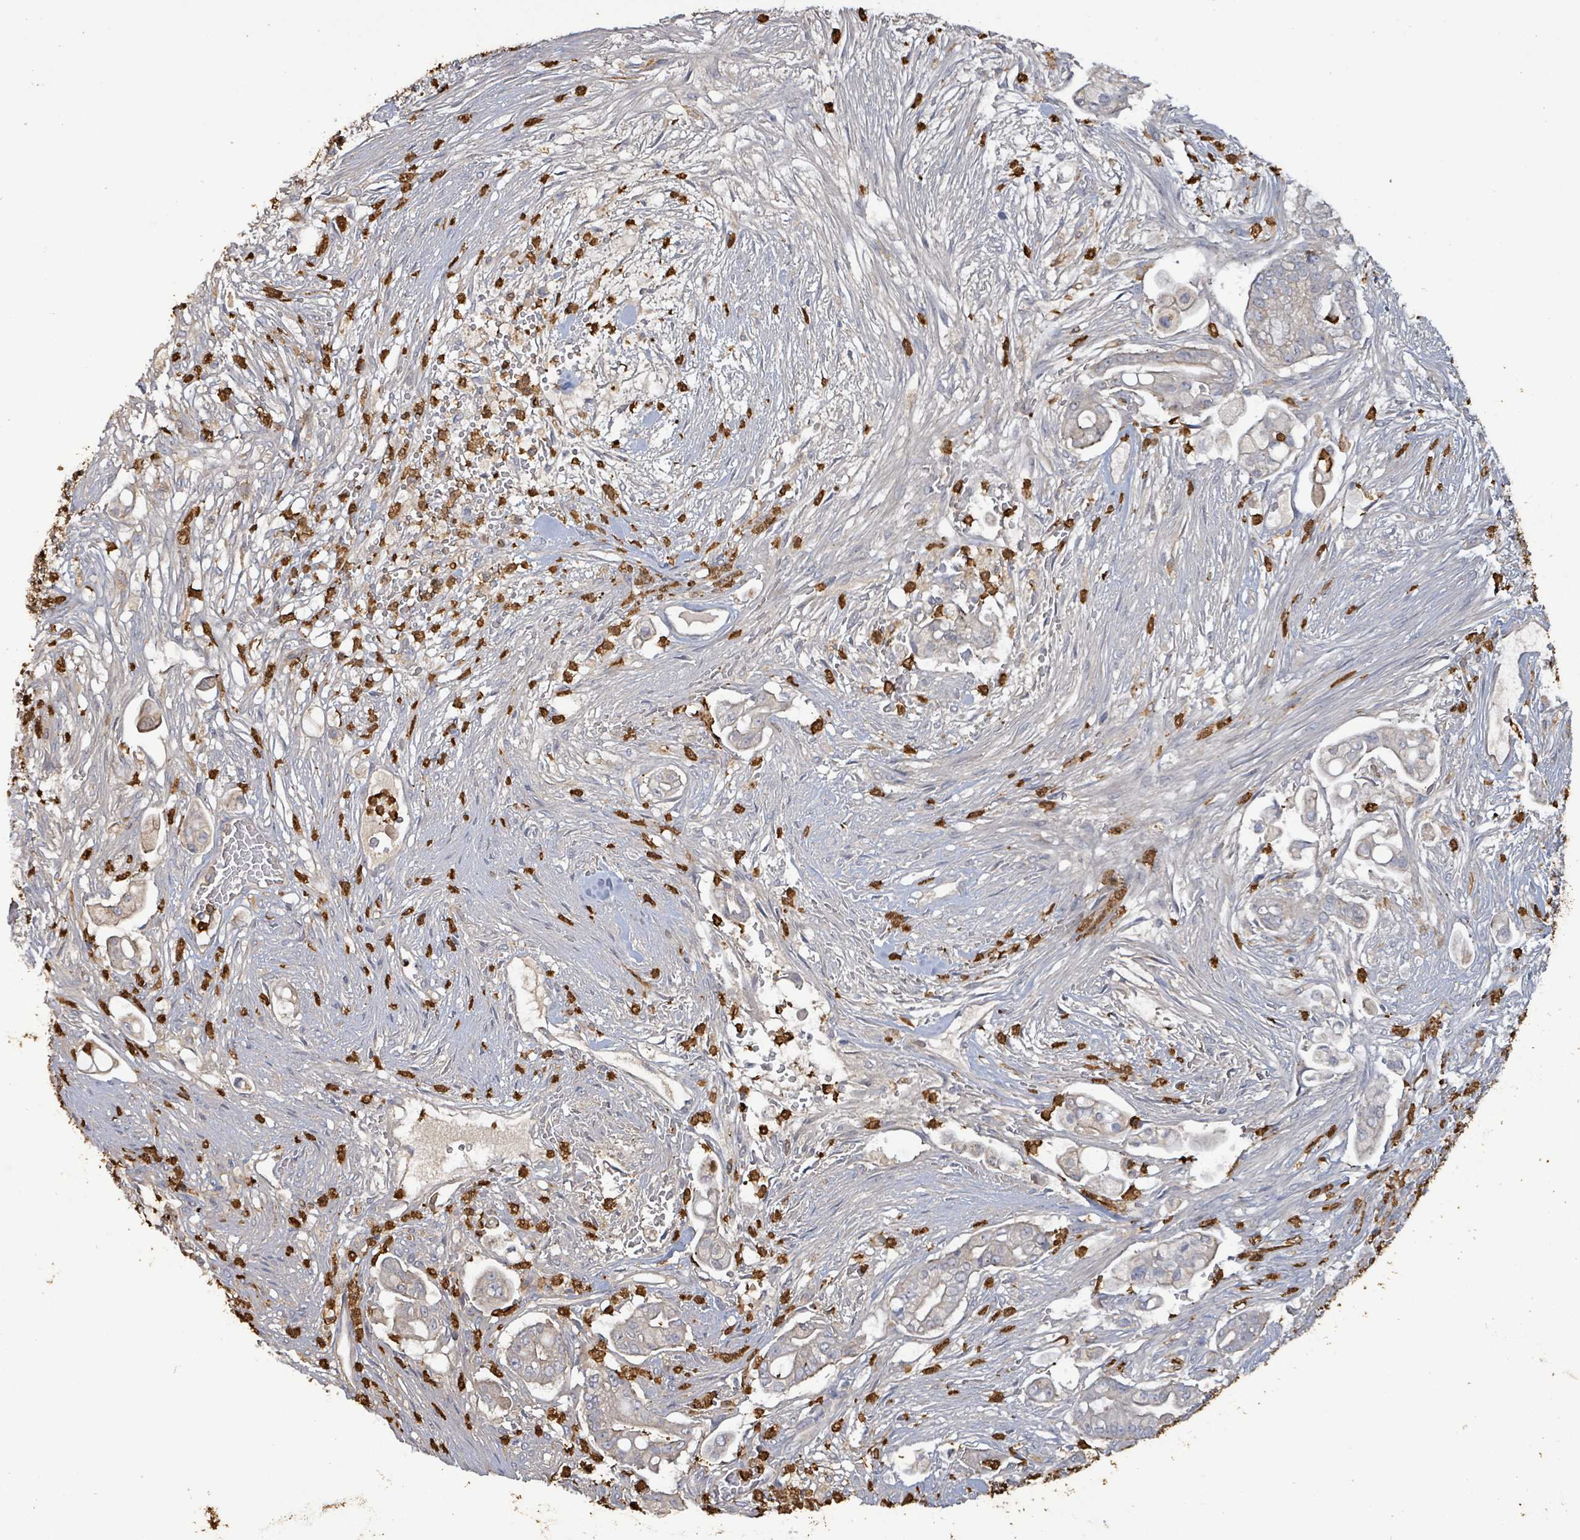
{"staining": {"intensity": "negative", "quantity": "none", "location": "none"}, "tissue": "pancreatic cancer", "cell_type": "Tumor cells", "image_type": "cancer", "snomed": [{"axis": "morphology", "description": "Adenocarcinoma, NOS"}, {"axis": "topography", "description": "Pancreas"}], "caption": "Tumor cells show no significant protein positivity in pancreatic adenocarcinoma. Nuclei are stained in blue.", "gene": "FAM210A", "patient": {"sex": "female", "age": 69}}